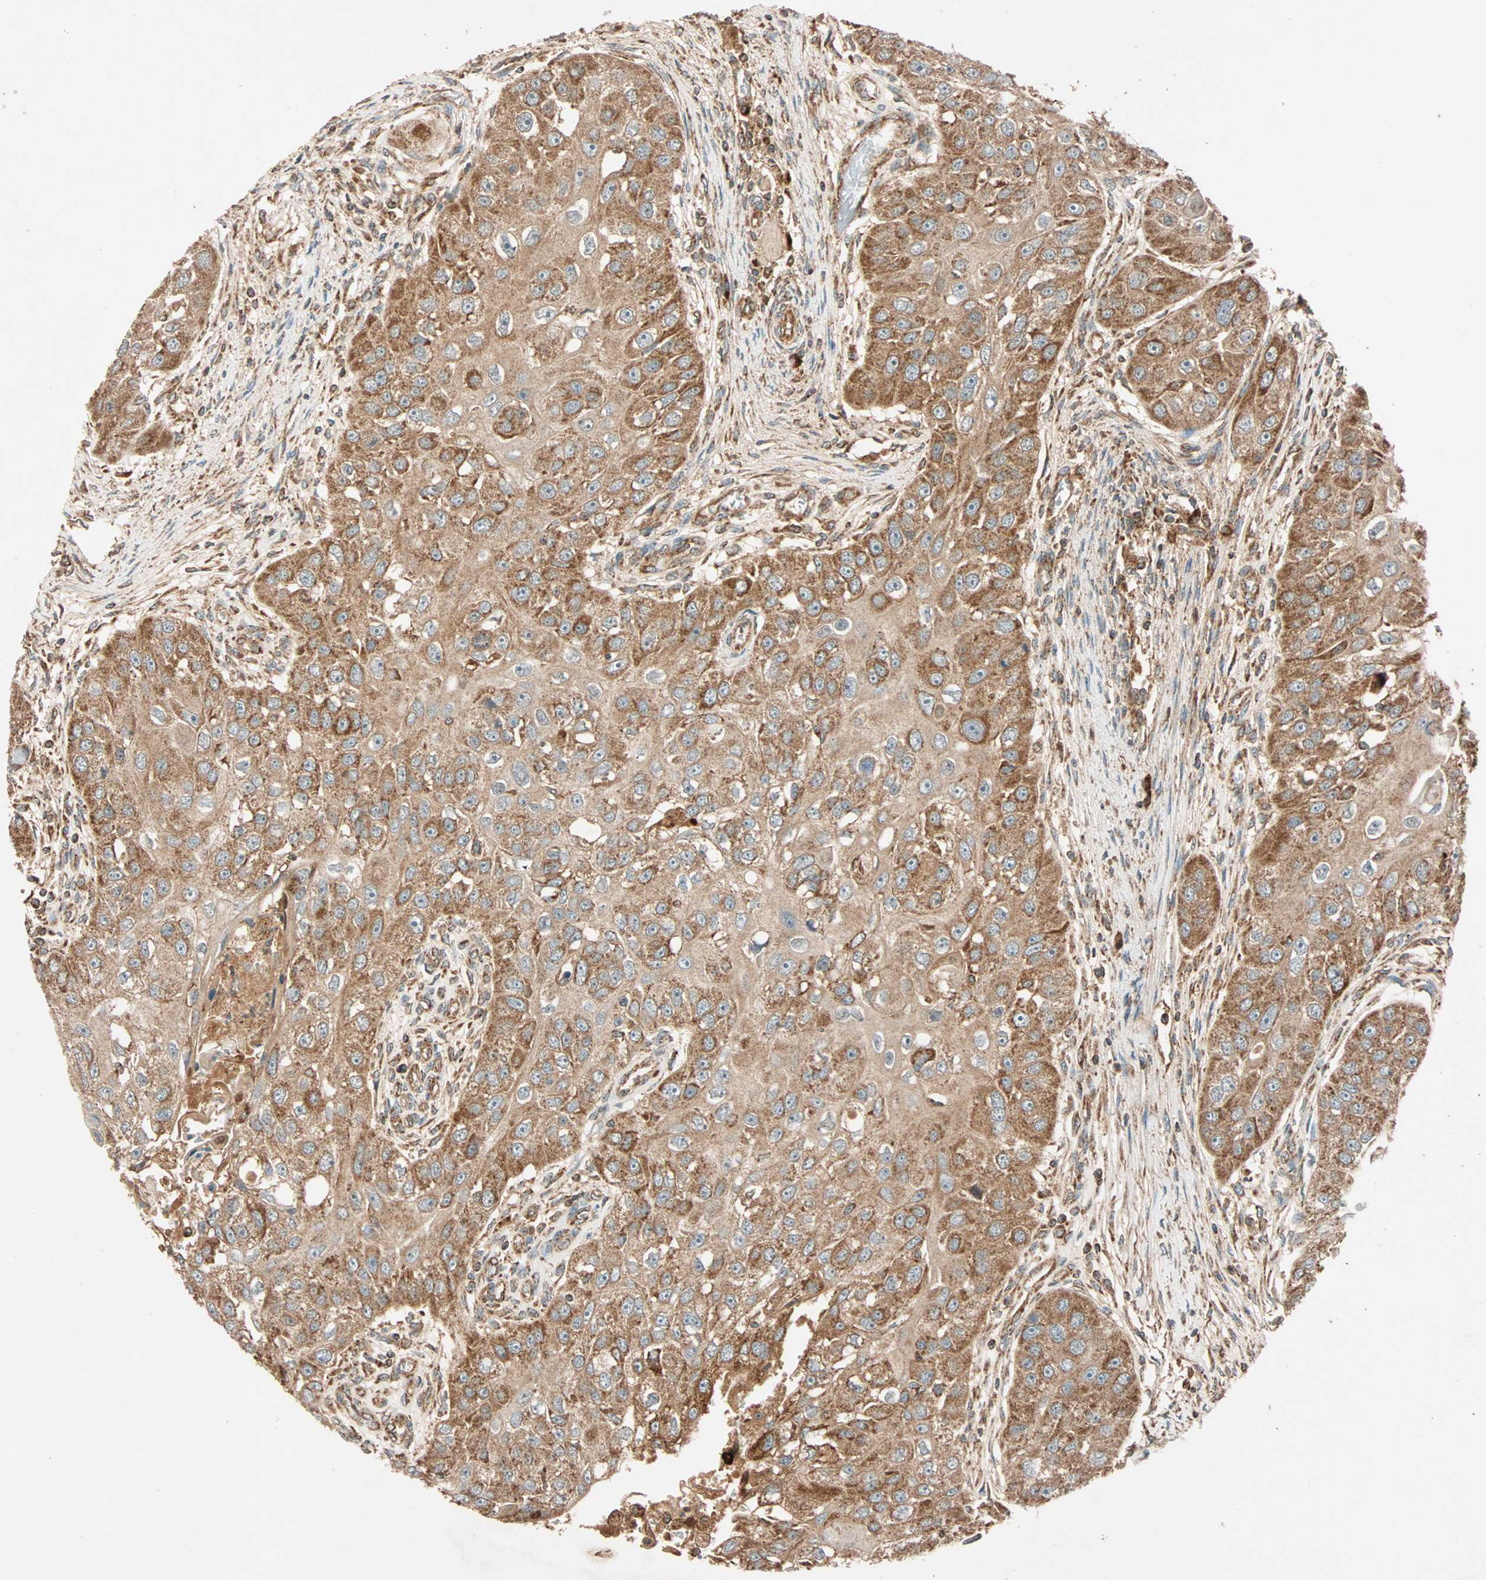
{"staining": {"intensity": "strong", "quantity": ">75%", "location": "cytoplasmic/membranous"}, "tissue": "head and neck cancer", "cell_type": "Tumor cells", "image_type": "cancer", "snomed": [{"axis": "morphology", "description": "Normal tissue, NOS"}, {"axis": "morphology", "description": "Squamous cell carcinoma, NOS"}, {"axis": "topography", "description": "Skeletal muscle"}, {"axis": "topography", "description": "Head-Neck"}], "caption": "Protein staining displays strong cytoplasmic/membranous positivity in approximately >75% of tumor cells in head and neck cancer. The staining was performed using DAB (3,3'-diaminobenzidine) to visualize the protein expression in brown, while the nuclei were stained in blue with hematoxylin (Magnification: 20x).", "gene": "MAPK1", "patient": {"sex": "male", "age": 51}}